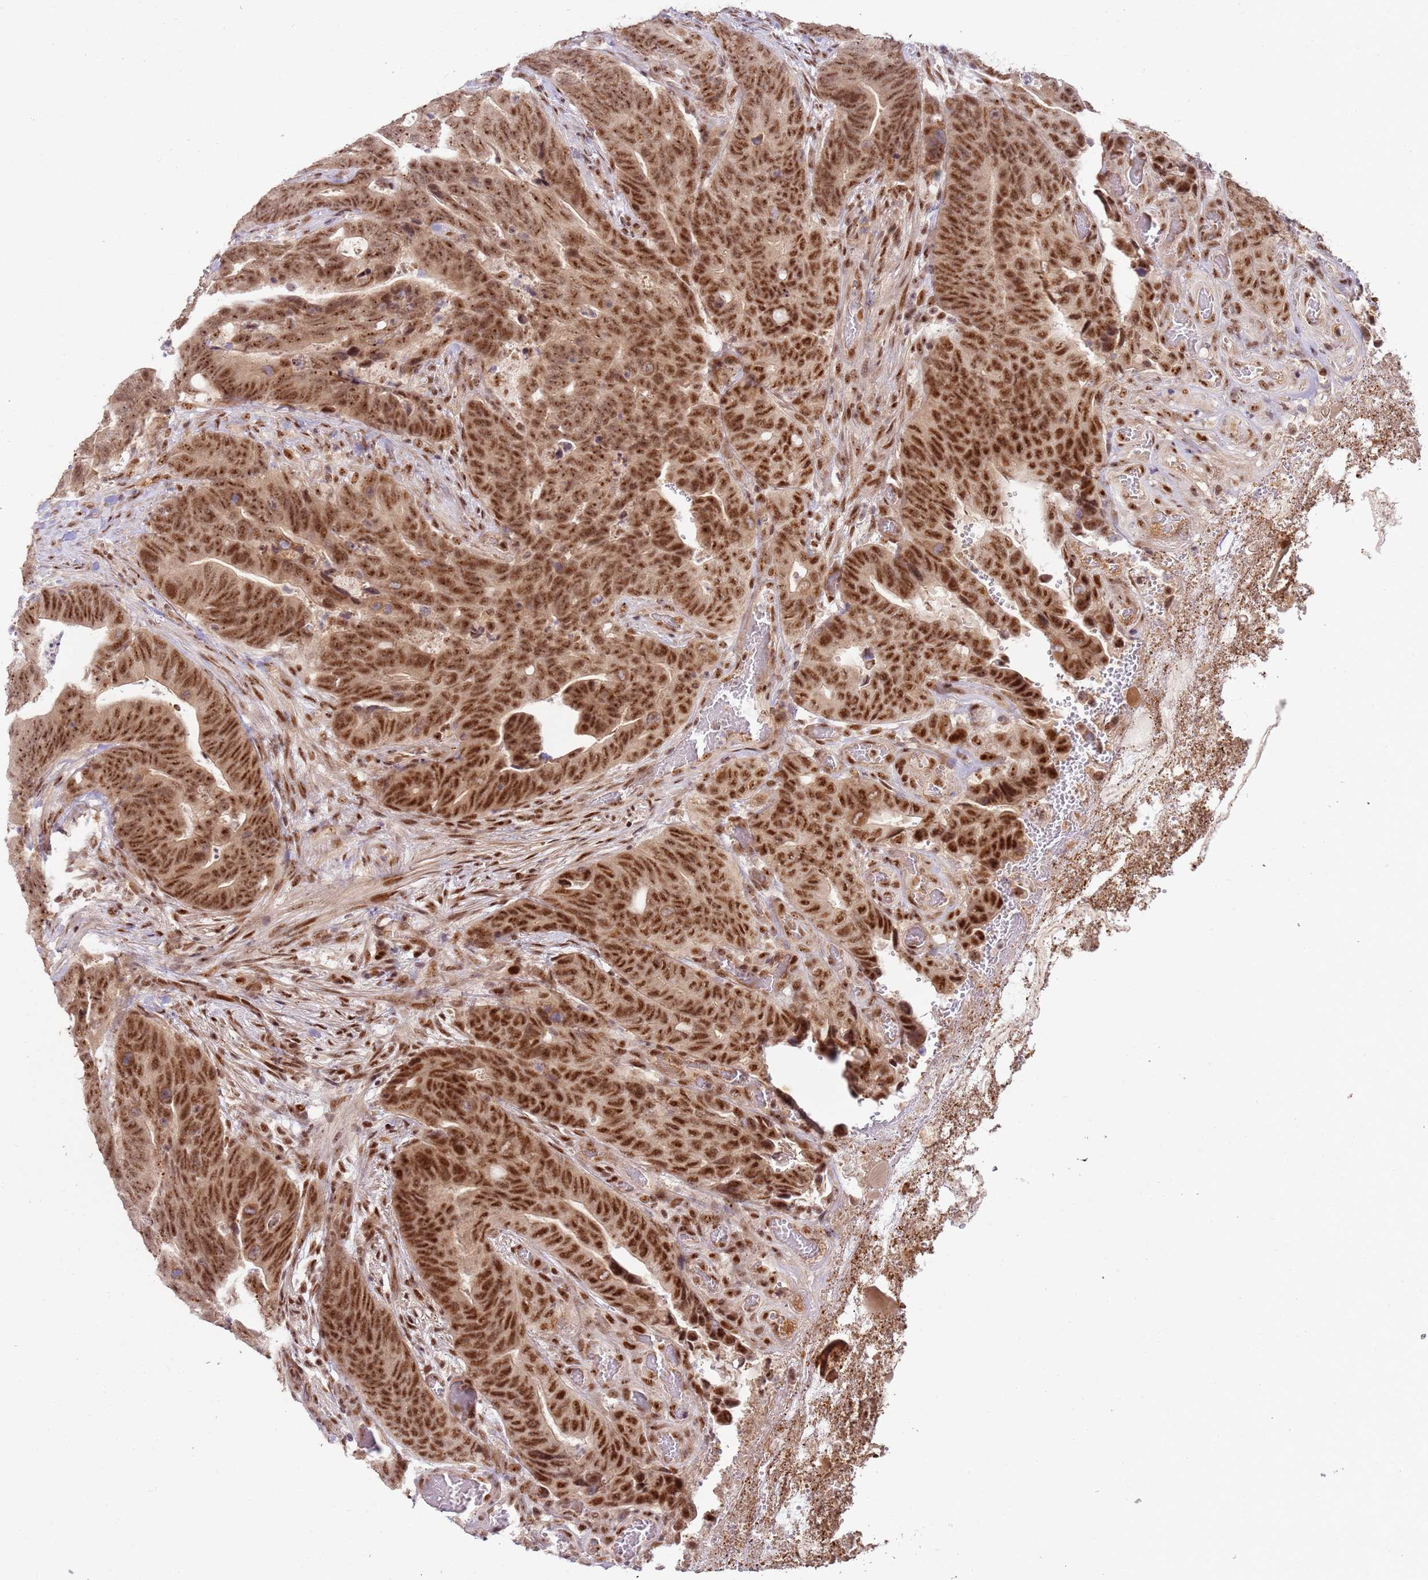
{"staining": {"intensity": "moderate", "quantity": ">75%", "location": "nuclear"}, "tissue": "colorectal cancer", "cell_type": "Tumor cells", "image_type": "cancer", "snomed": [{"axis": "morphology", "description": "Adenocarcinoma, NOS"}, {"axis": "topography", "description": "Colon"}], "caption": "Colorectal adenocarcinoma stained with immunohistochemistry displays moderate nuclear expression in about >75% of tumor cells.", "gene": "LGALSL", "patient": {"sex": "female", "age": 82}}